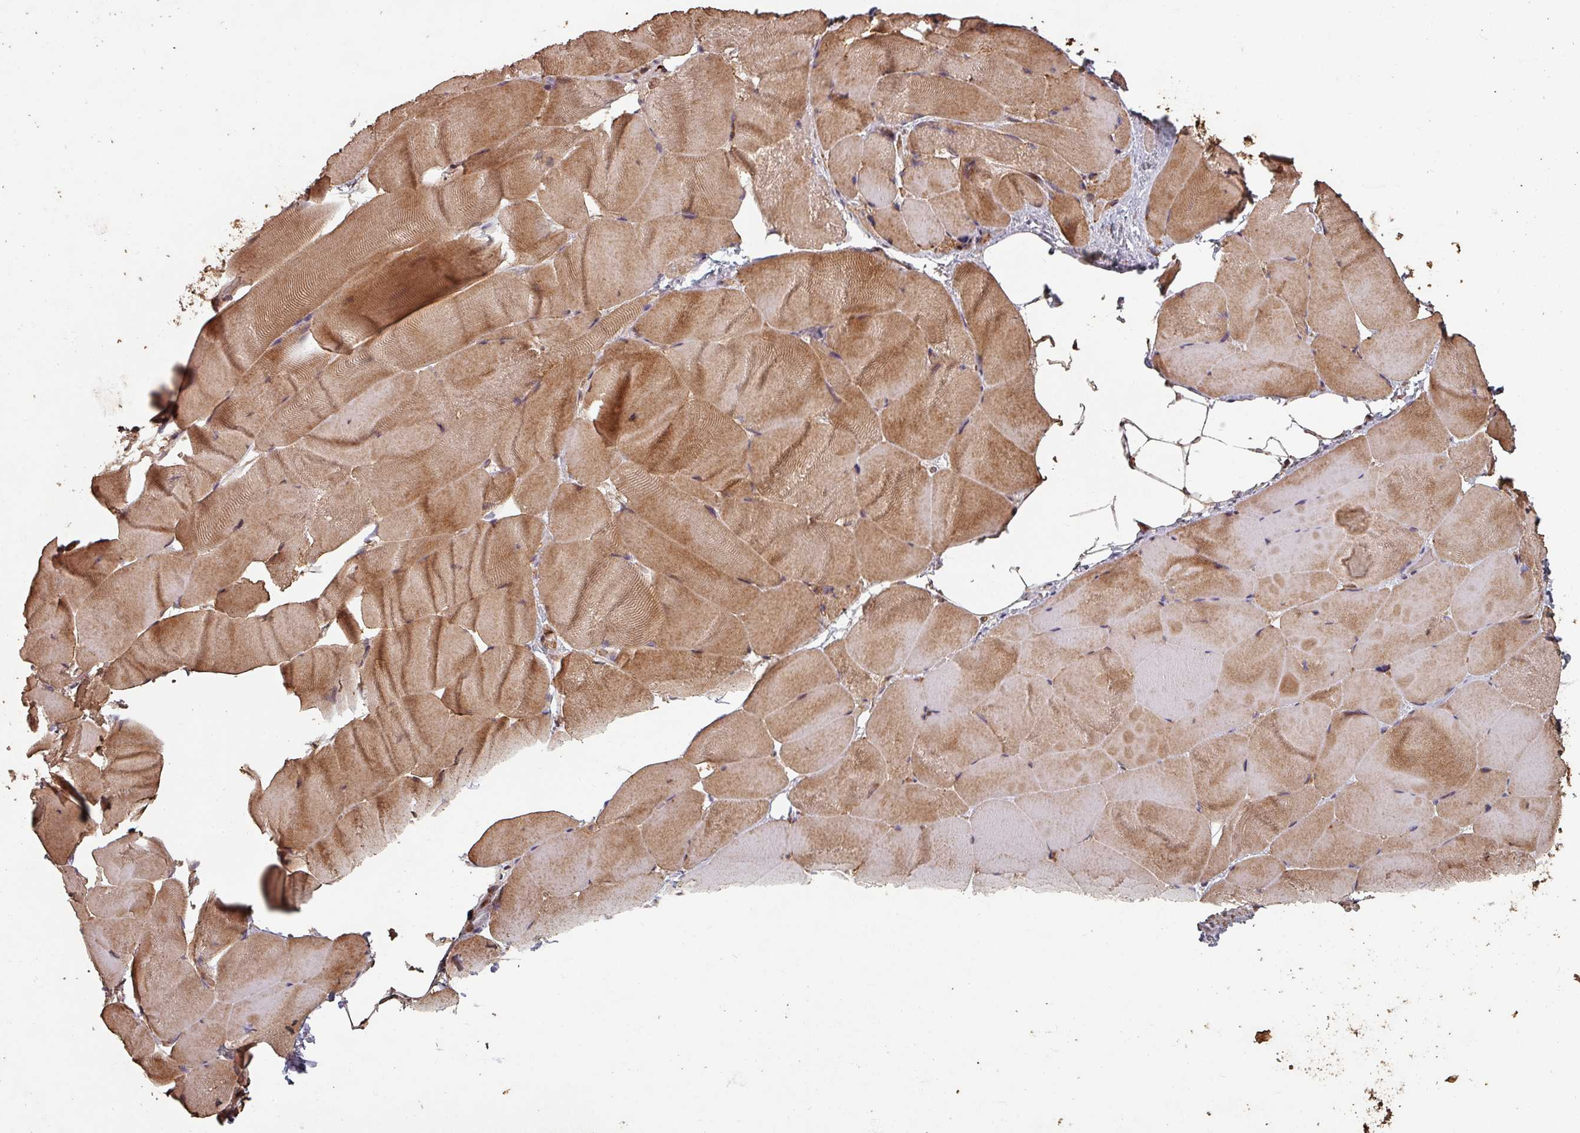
{"staining": {"intensity": "moderate", "quantity": ">75%", "location": "cytoplasmic/membranous,nuclear"}, "tissue": "skeletal muscle", "cell_type": "Myocytes", "image_type": "normal", "snomed": [{"axis": "morphology", "description": "Normal tissue, NOS"}, {"axis": "topography", "description": "Skeletal muscle"}], "caption": "Immunohistochemical staining of benign human skeletal muscle displays moderate cytoplasmic/membranous,nuclear protein positivity in approximately >75% of myocytes. (DAB IHC, brown staining for protein, blue staining for nuclei).", "gene": "EID1", "patient": {"sex": "female", "age": 64}}